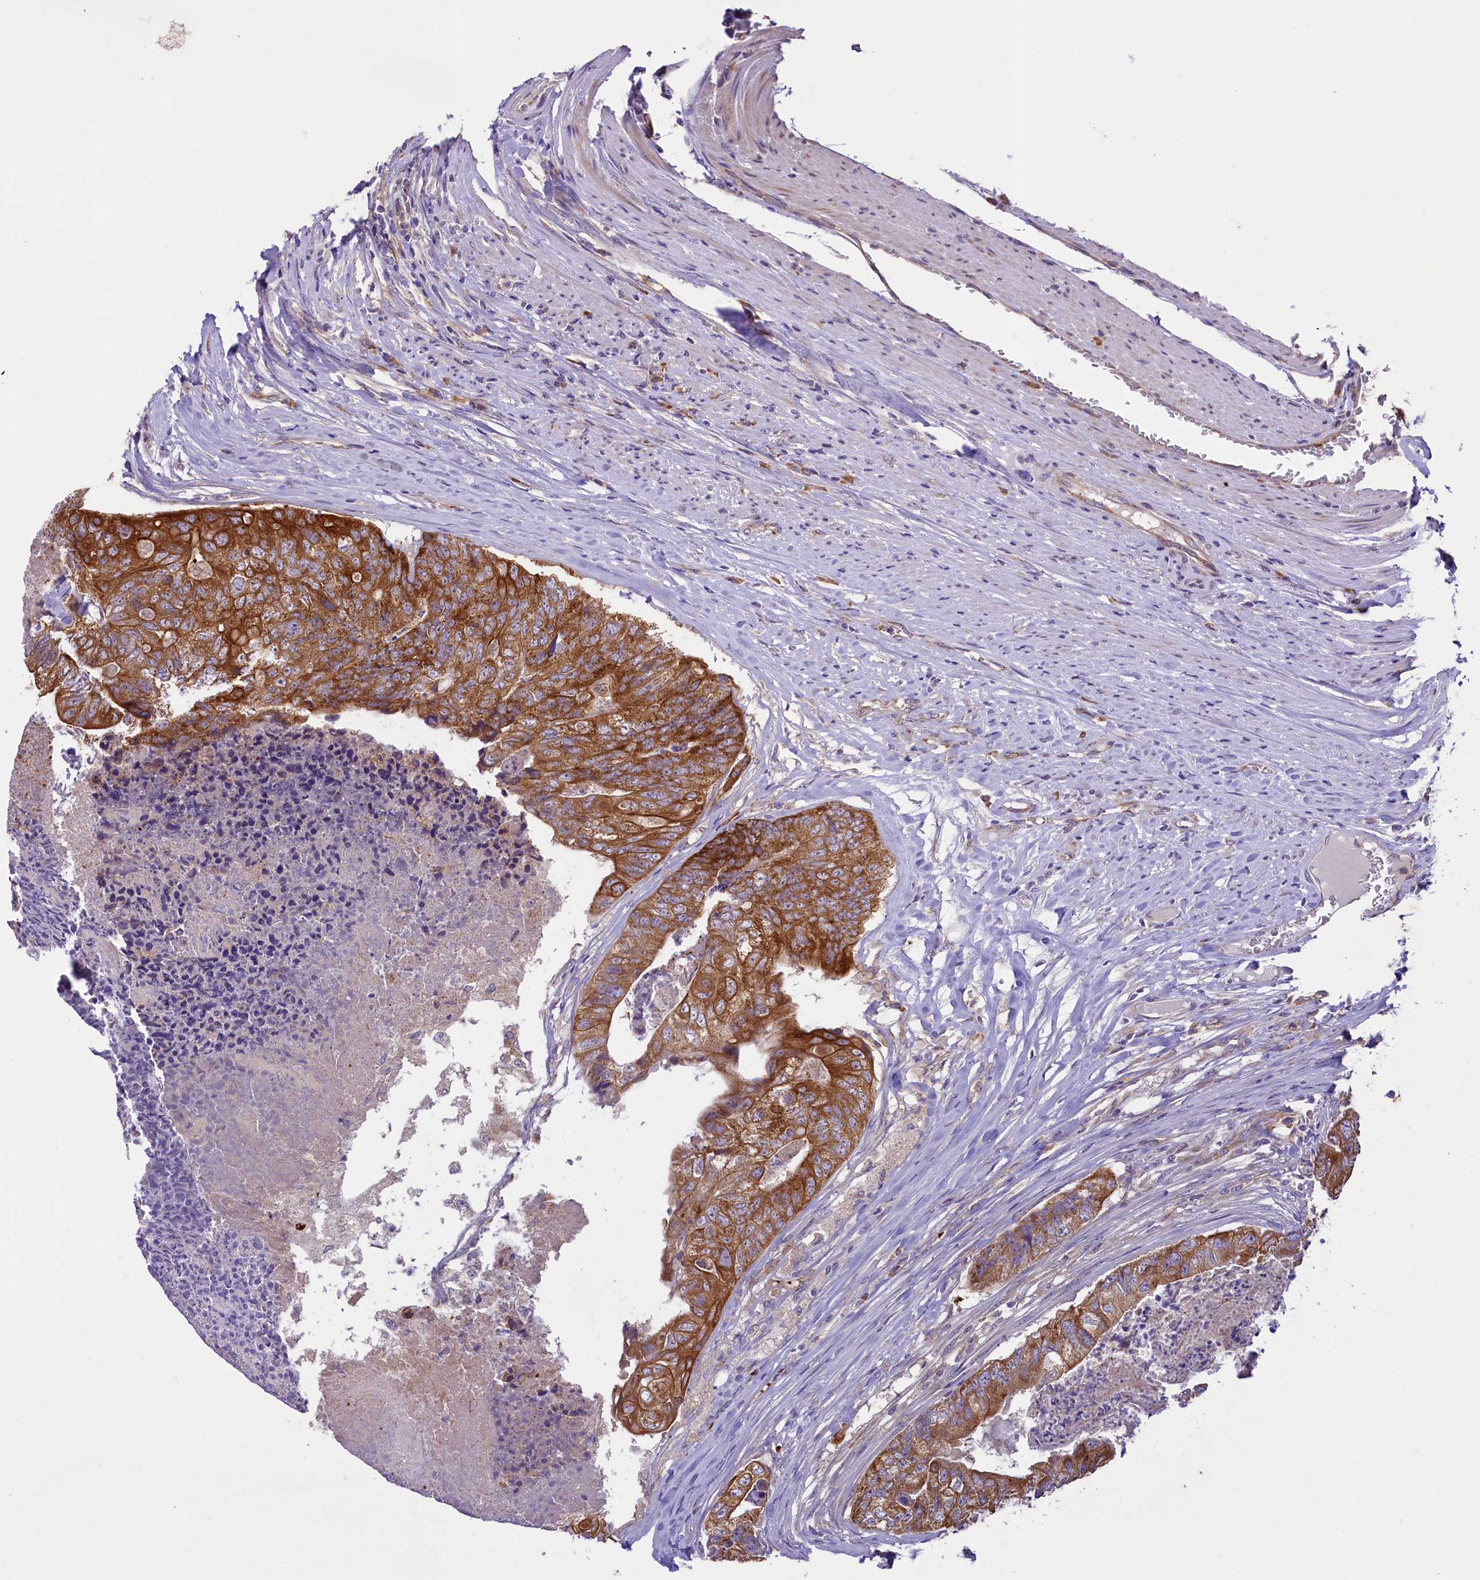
{"staining": {"intensity": "strong", "quantity": ">75%", "location": "cytoplasmic/membranous"}, "tissue": "colorectal cancer", "cell_type": "Tumor cells", "image_type": "cancer", "snomed": [{"axis": "morphology", "description": "Adenocarcinoma, NOS"}, {"axis": "topography", "description": "Colon"}], "caption": "A high-resolution photomicrograph shows immunohistochemistry staining of colorectal cancer (adenocarcinoma), which reveals strong cytoplasmic/membranous positivity in approximately >75% of tumor cells.", "gene": "LARP4", "patient": {"sex": "female", "age": 67}}